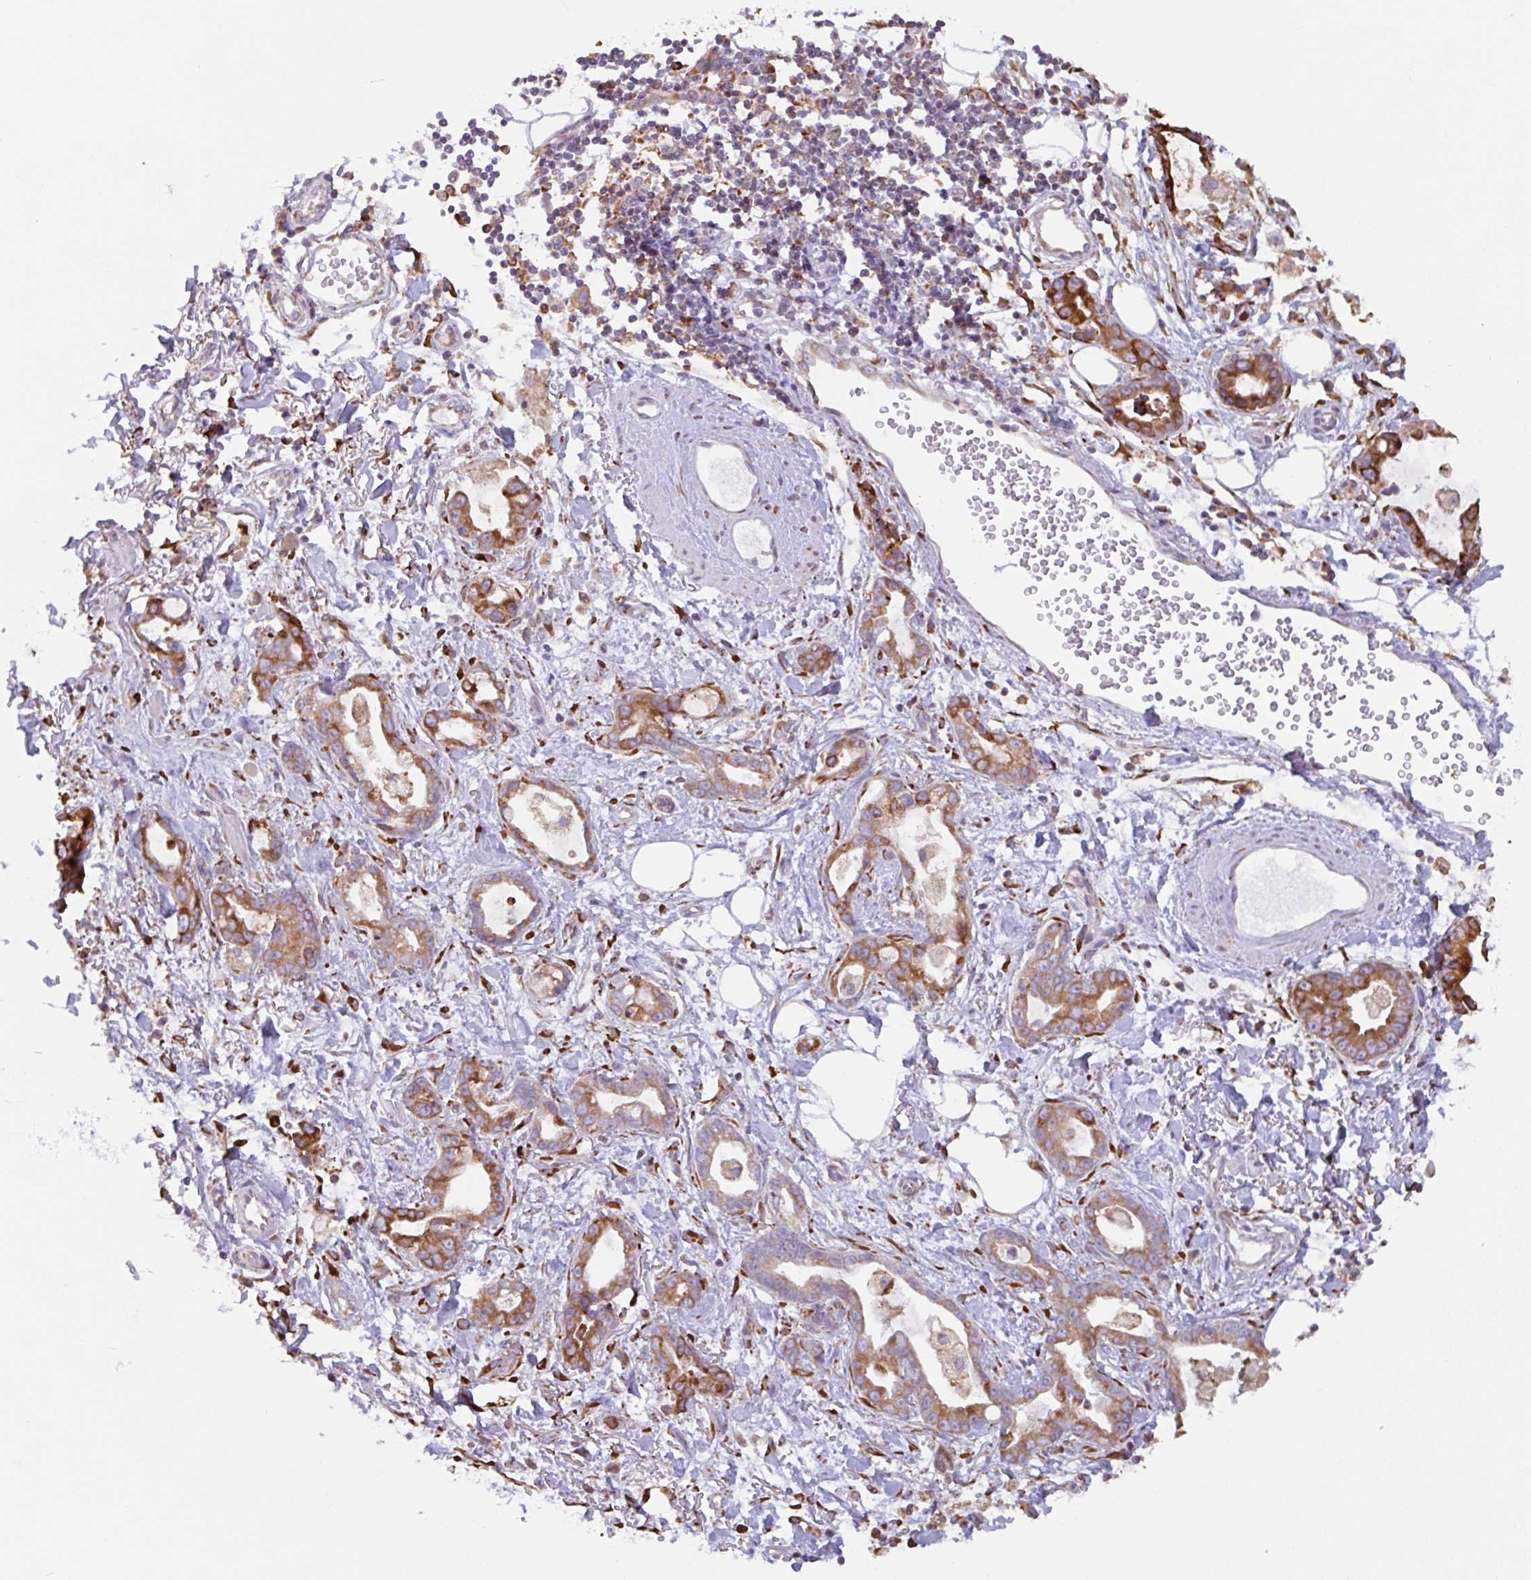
{"staining": {"intensity": "moderate", "quantity": ">75%", "location": "cytoplasmic/membranous"}, "tissue": "stomach cancer", "cell_type": "Tumor cells", "image_type": "cancer", "snomed": [{"axis": "morphology", "description": "Adenocarcinoma, NOS"}, {"axis": "topography", "description": "Stomach"}], "caption": "This micrograph demonstrates immunohistochemistry staining of human stomach adenocarcinoma, with medium moderate cytoplasmic/membranous expression in approximately >75% of tumor cells.", "gene": "DOK4", "patient": {"sex": "male", "age": 55}}